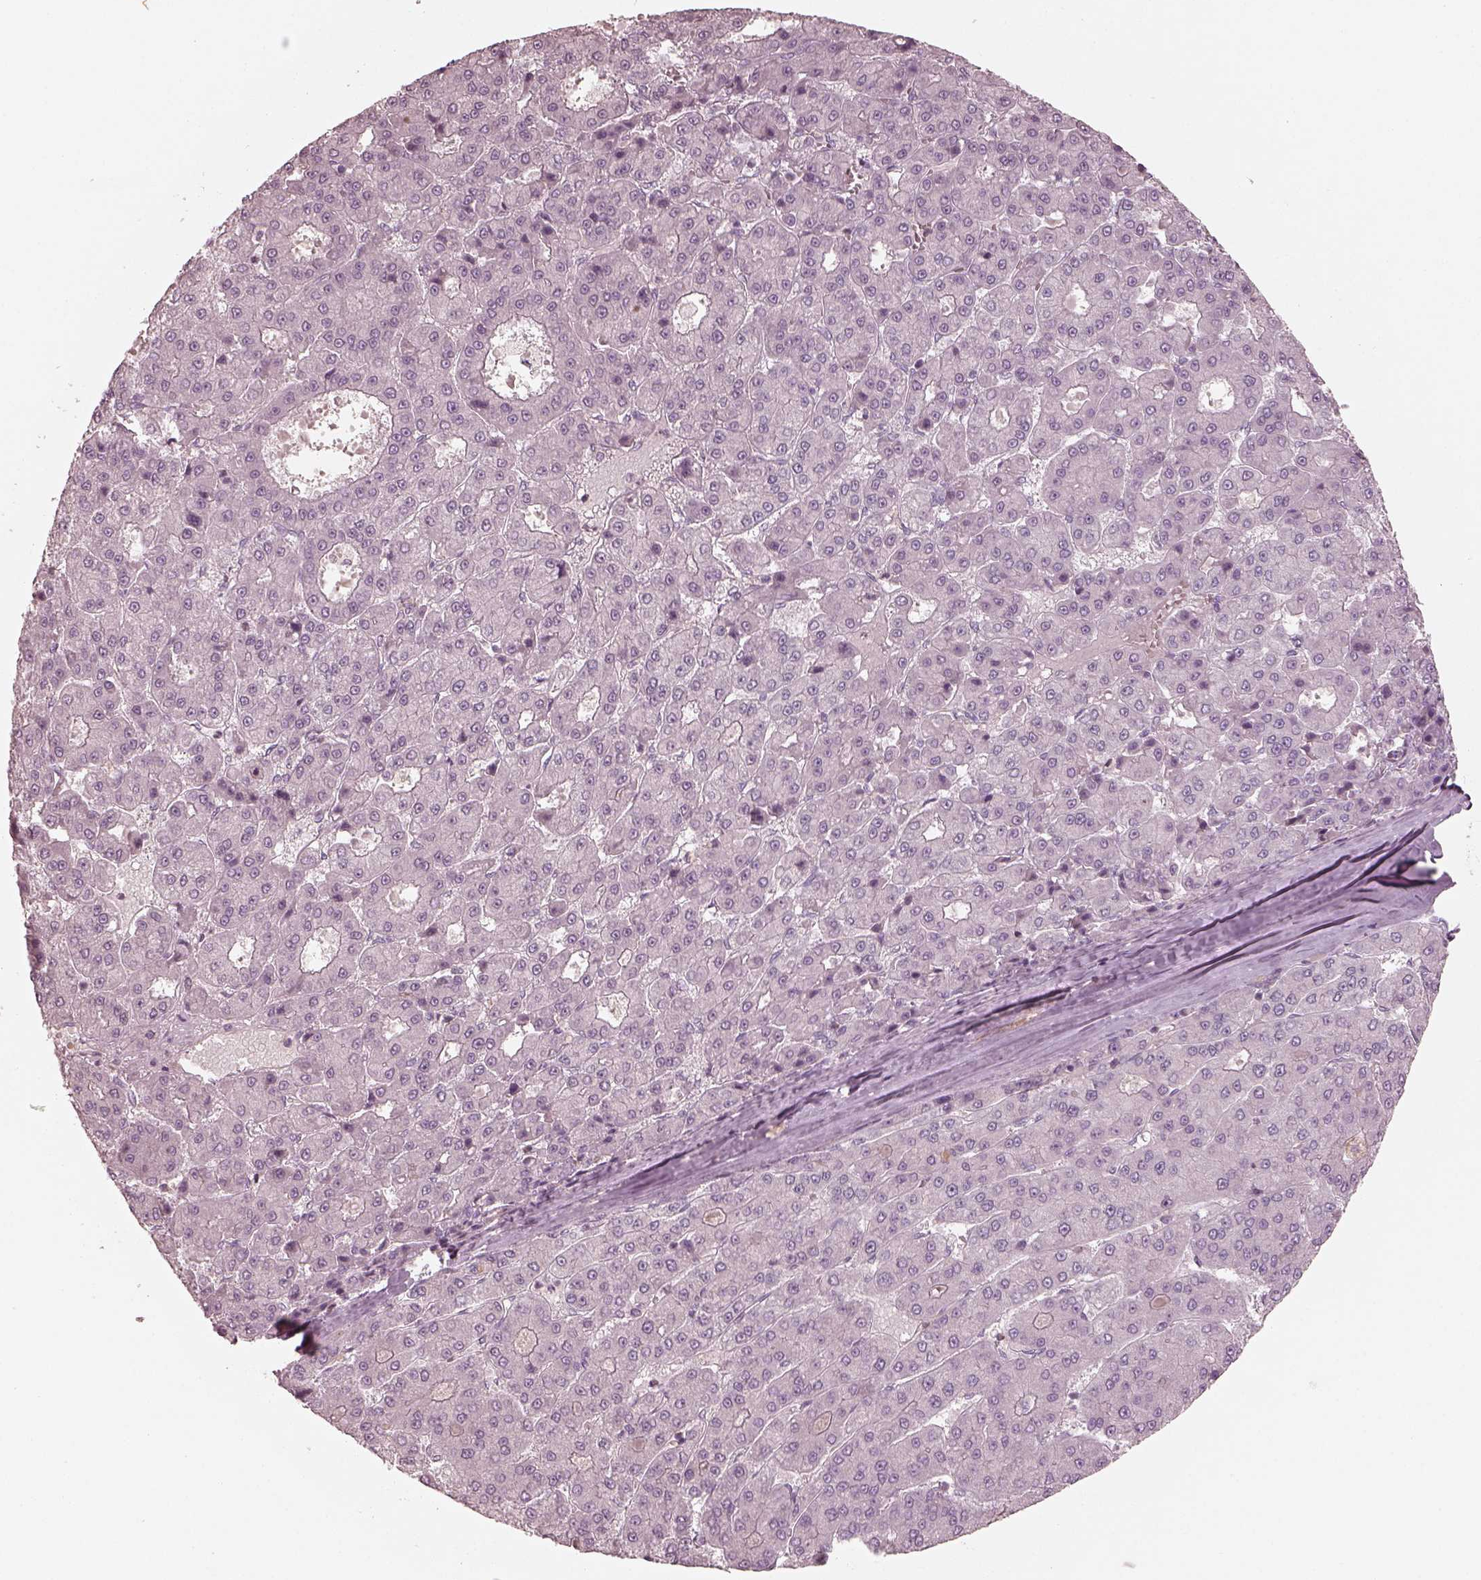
{"staining": {"intensity": "negative", "quantity": "none", "location": "none"}, "tissue": "liver cancer", "cell_type": "Tumor cells", "image_type": "cancer", "snomed": [{"axis": "morphology", "description": "Carcinoma, Hepatocellular, NOS"}, {"axis": "topography", "description": "Liver"}], "caption": "Liver cancer (hepatocellular carcinoma) was stained to show a protein in brown. There is no significant expression in tumor cells. The staining is performed using DAB brown chromogen with nuclei counter-stained in using hematoxylin.", "gene": "PRLHR", "patient": {"sex": "male", "age": 70}}